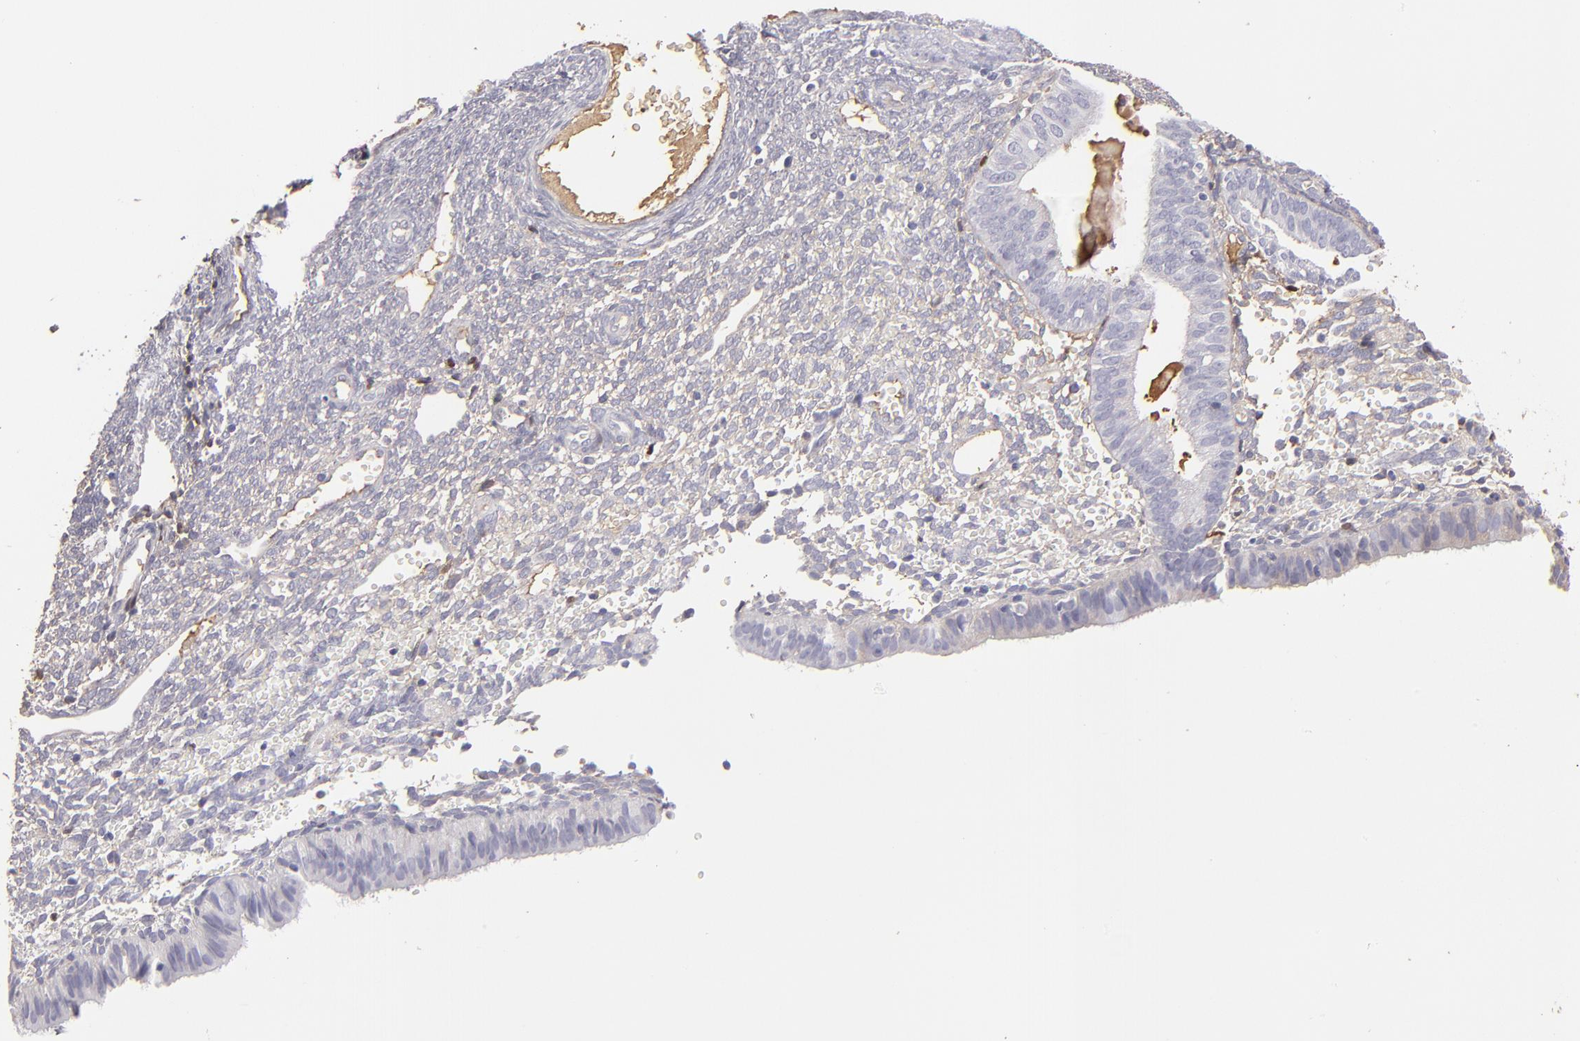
{"staining": {"intensity": "weak", "quantity": "<25%", "location": "cytoplasmic/membranous"}, "tissue": "endometrium", "cell_type": "Cells in endometrial stroma", "image_type": "normal", "snomed": [{"axis": "morphology", "description": "Normal tissue, NOS"}, {"axis": "topography", "description": "Endometrium"}], "caption": "Immunohistochemistry (IHC) of unremarkable human endometrium reveals no positivity in cells in endometrial stroma.", "gene": "ABCC4", "patient": {"sex": "female", "age": 61}}